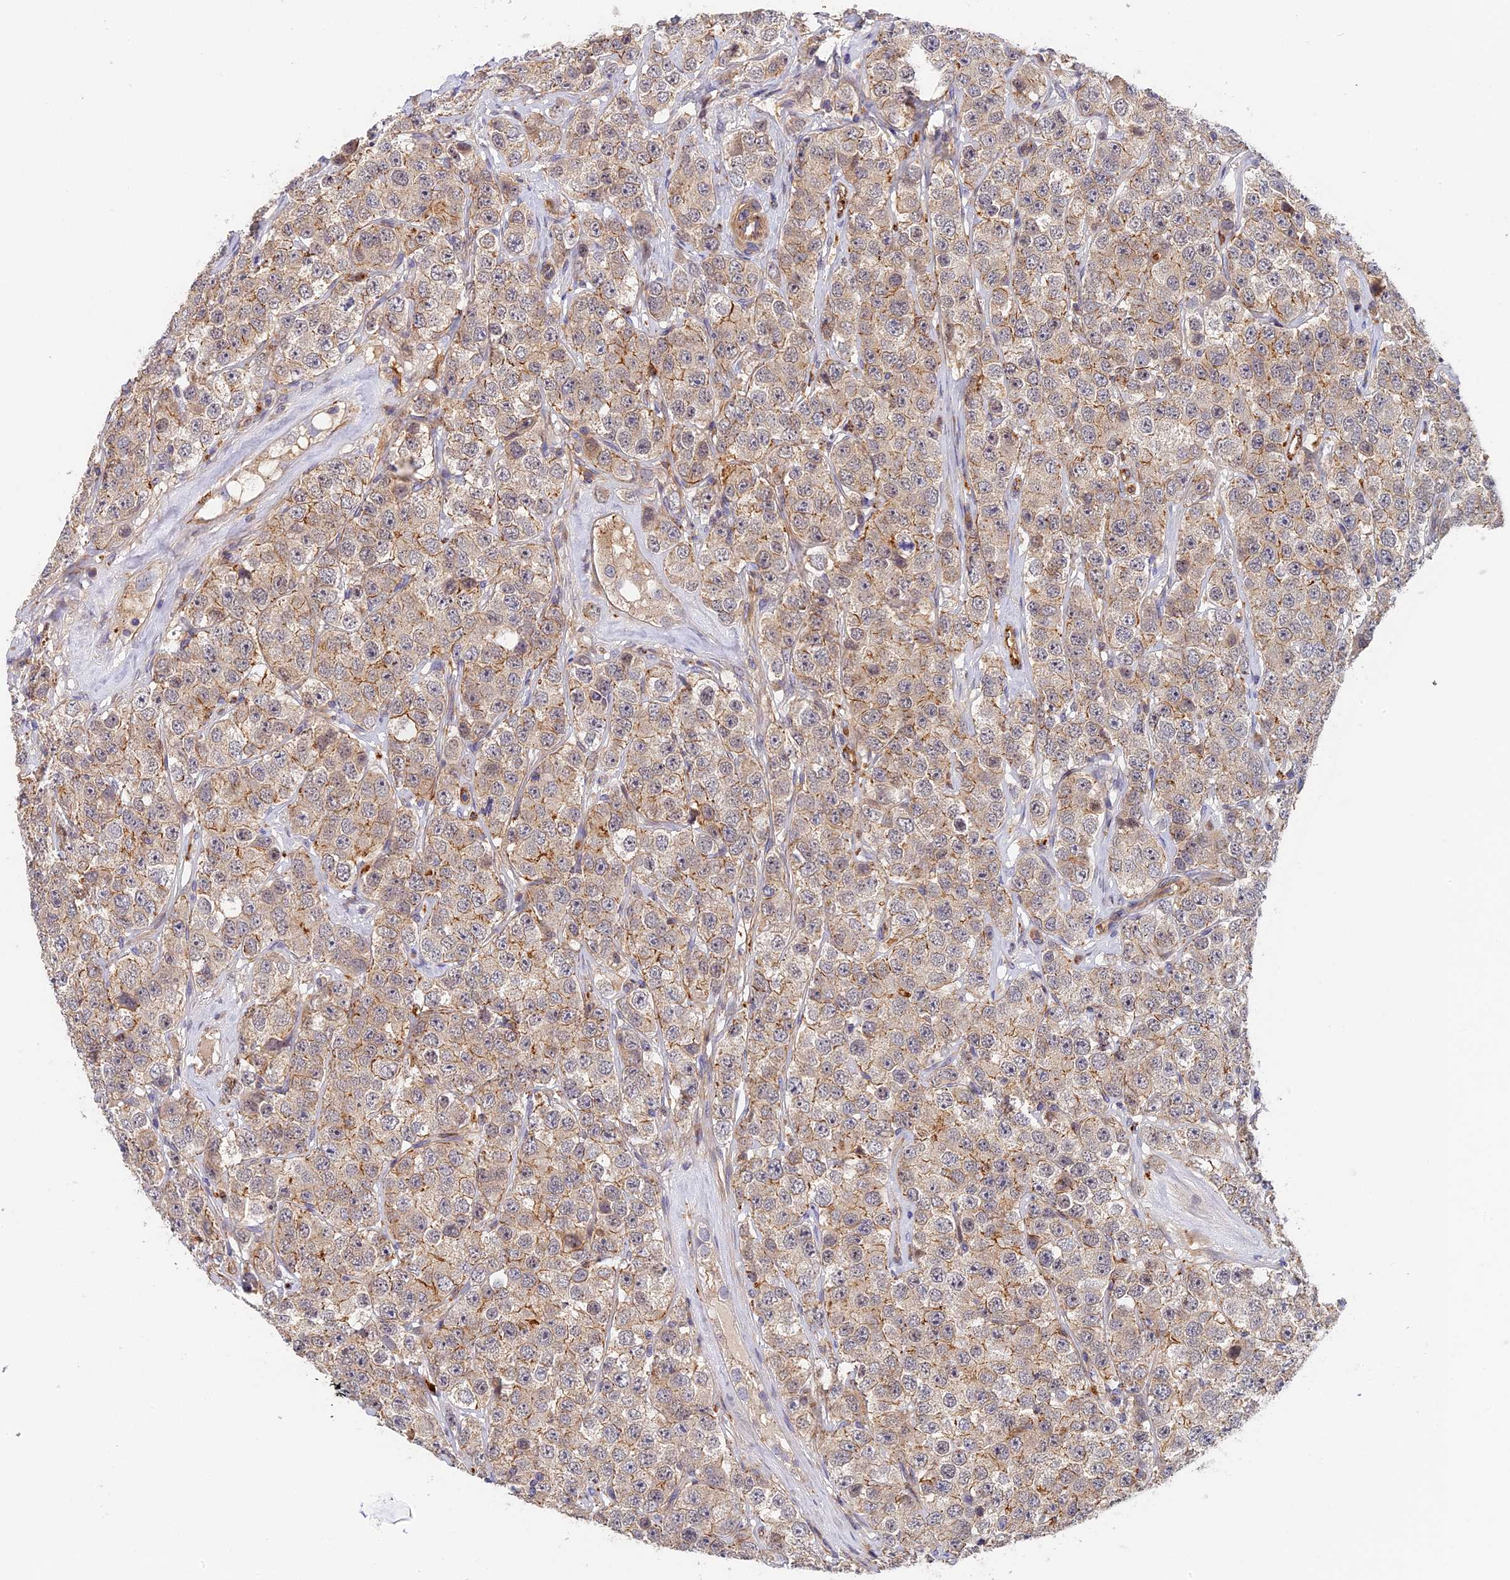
{"staining": {"intensity": "weak", "quantity": "25%-75%", "location": "cytoplasmic/membranous"}, "tissue": "testis cancer", "cell_type": "Tumor cells", "image_type": "cancer", "snomed": [{"axis": "morphology", "description": "Seminoma, NOS"}, {"axis": "topography", "description": "Testis"}], "caption": "Protein staining of seminoma (testis) tissue demonstrates weak cytoplasmic/membranous positivity in approximately 25%-75% of tumor cells.", "gene": "MISP3", "patient": {"sex": "male", "age": 28}}